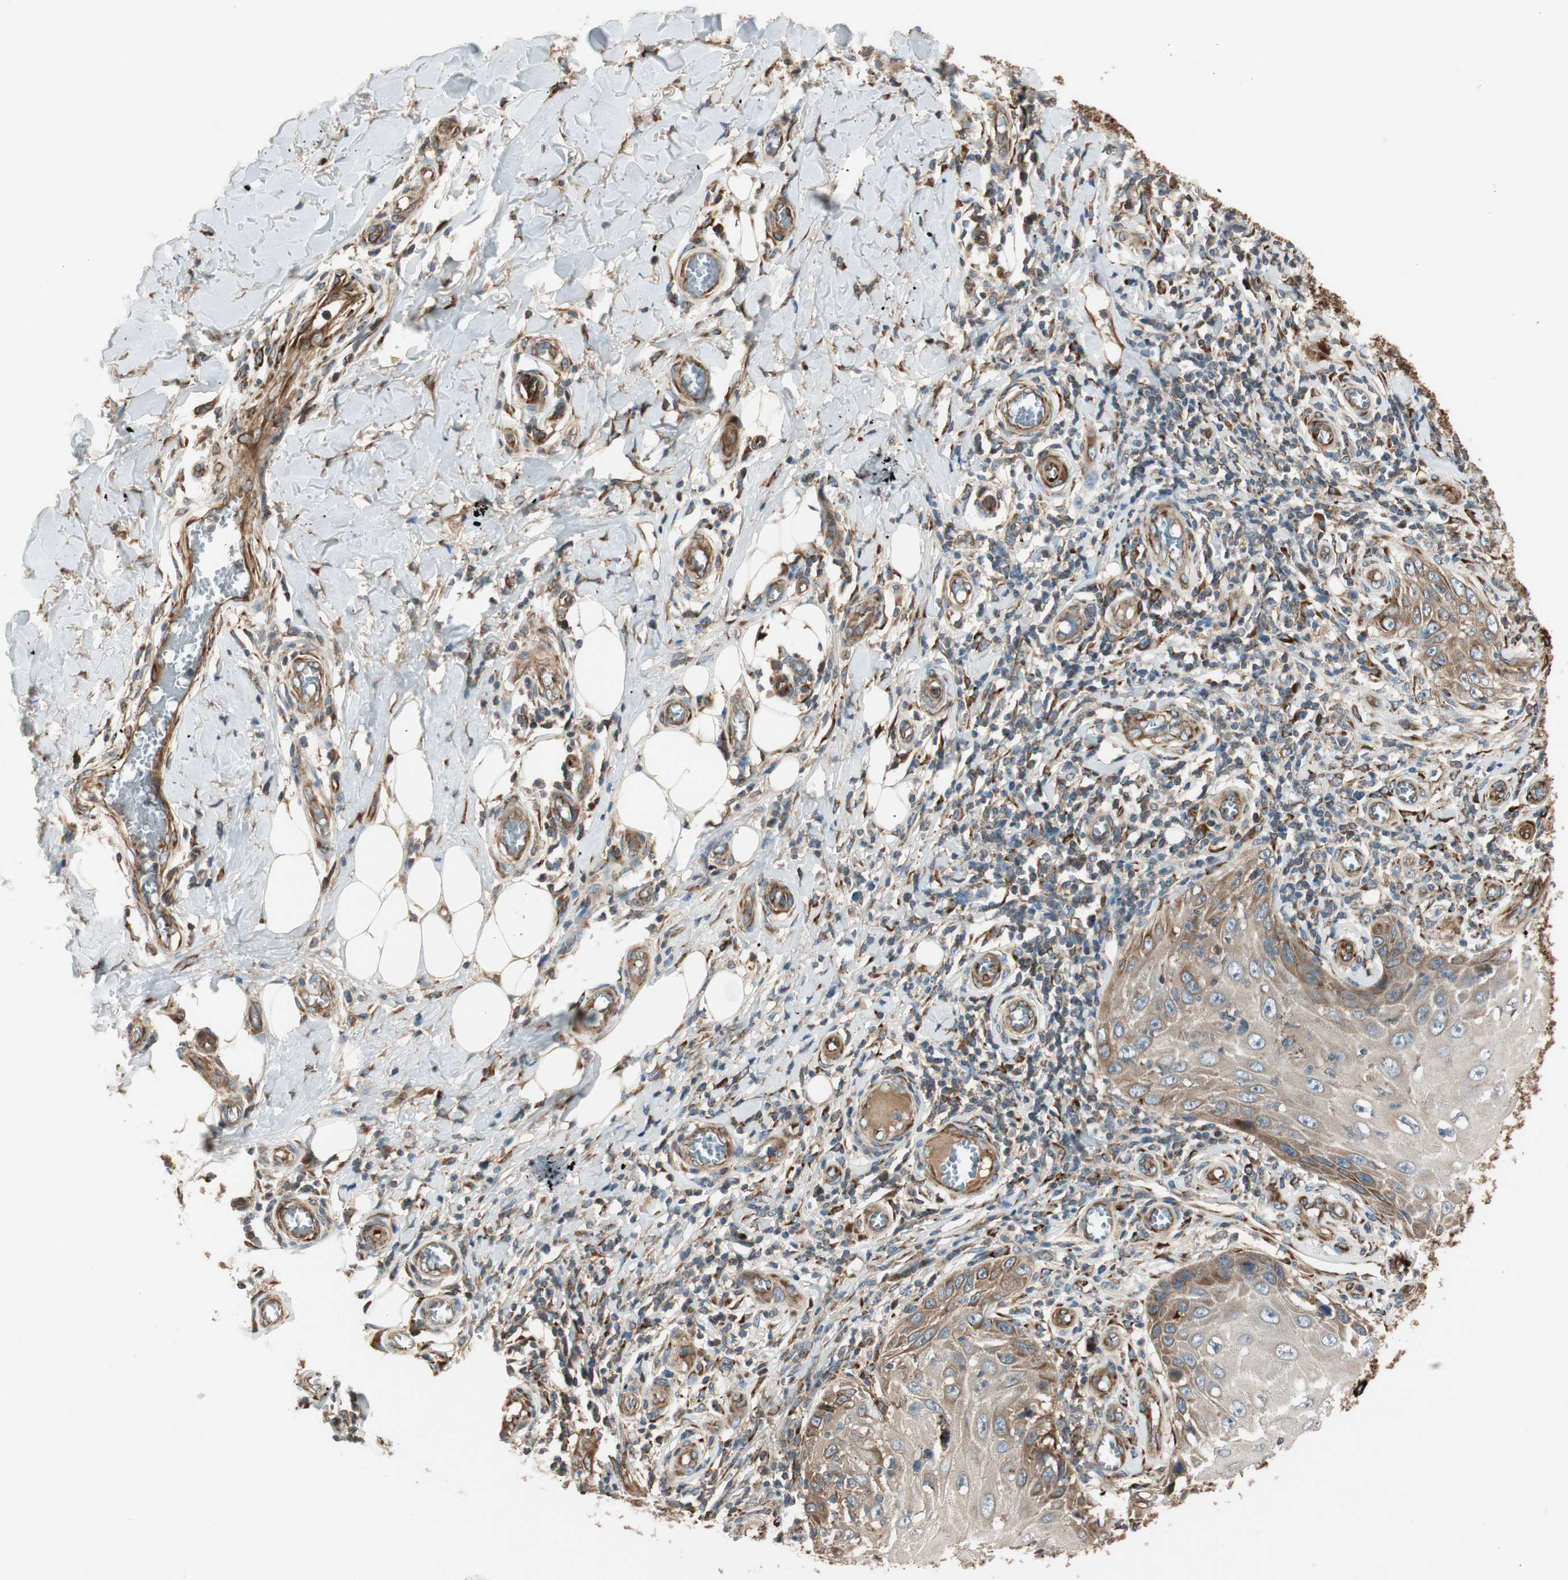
{"staining": {"intensity": "weak", "quantity": ">75%", "location": "cytoplasmic/membranous"}, "tissue": "skin cancer", "cell_type": "Tumor cells", "image_type": "cancer", "snomed": [{"axis": "morphology", "description": "Squamous cell carcinoma, NOS"}, {"axis": "topography", "description": "Skin"}], "caption": "This photomicrograph displays immunohistochemistry staining of skin cancer, with low weak cytoplasmic/membranous expression in about >75% of tumor cells.", "gene": "PRKG1", "patient": {"sex": "female", "age": 73}}